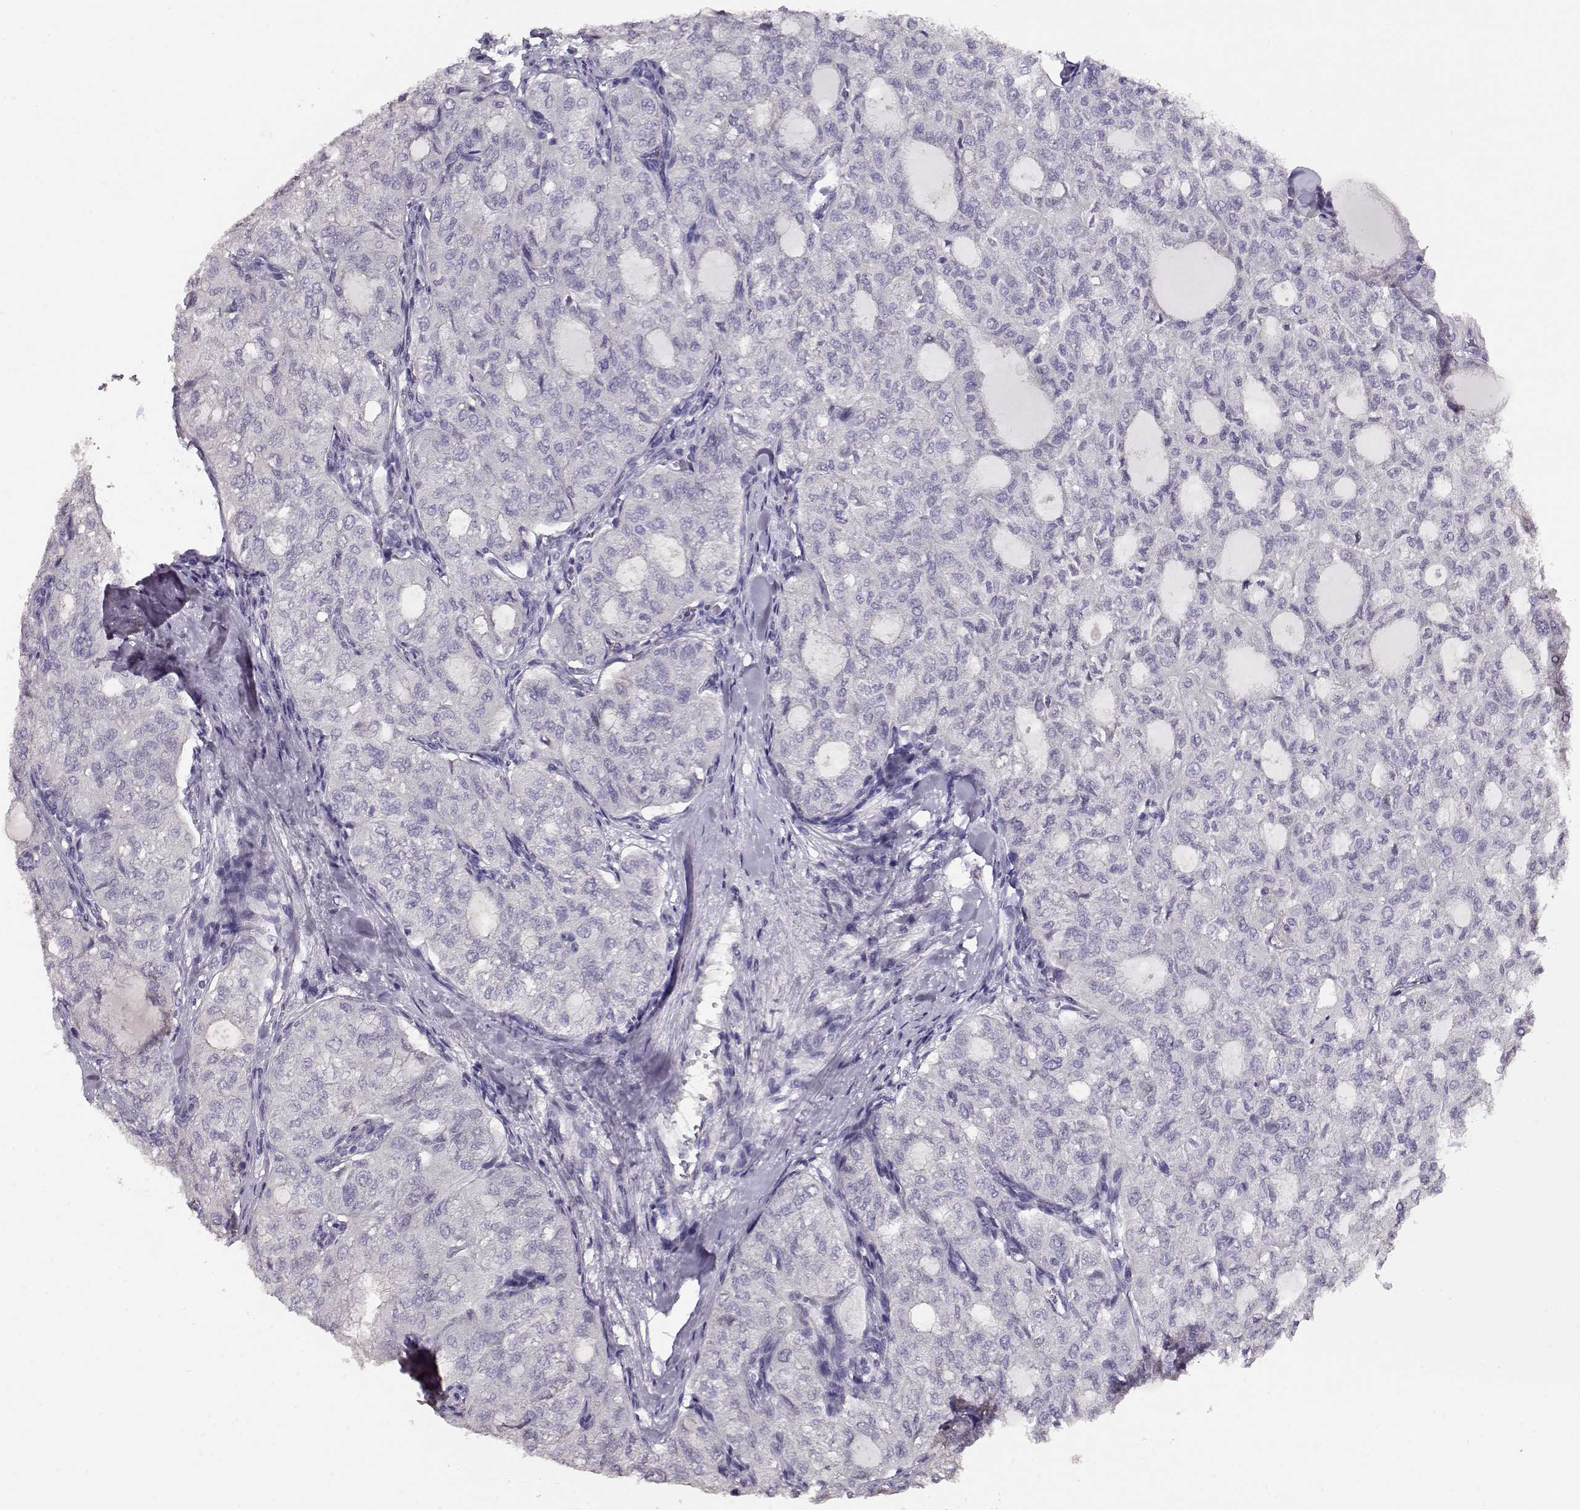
{"staining": {"intensity": "negative", "quantity": "none", "location": "none"}, "tissue": "thyroid cancer", "cell_type": "Tumor cells", "image_type": "cancer", "snomed": [{"axis": "morphology", "description": "Follicular adenoma carcinoma, NOS"}, {"axis": "topography", "description": "Thyroid gland"}], "caption": "This photomicrograph is of follicular adenoma carcinoma (thyroid) stained with immunohistochemistry (IHC) to label a protein in brown with the nuclei are counter-stained blue. There is no expression in tumor cells. The staining is performed using DAB (3,3'-diaminobenzidine) brown chromogen with nuclei counter-stained in using hematoxylin.", "gene": "NDRG4", "patient": {"sex": "male", "age": 75}}